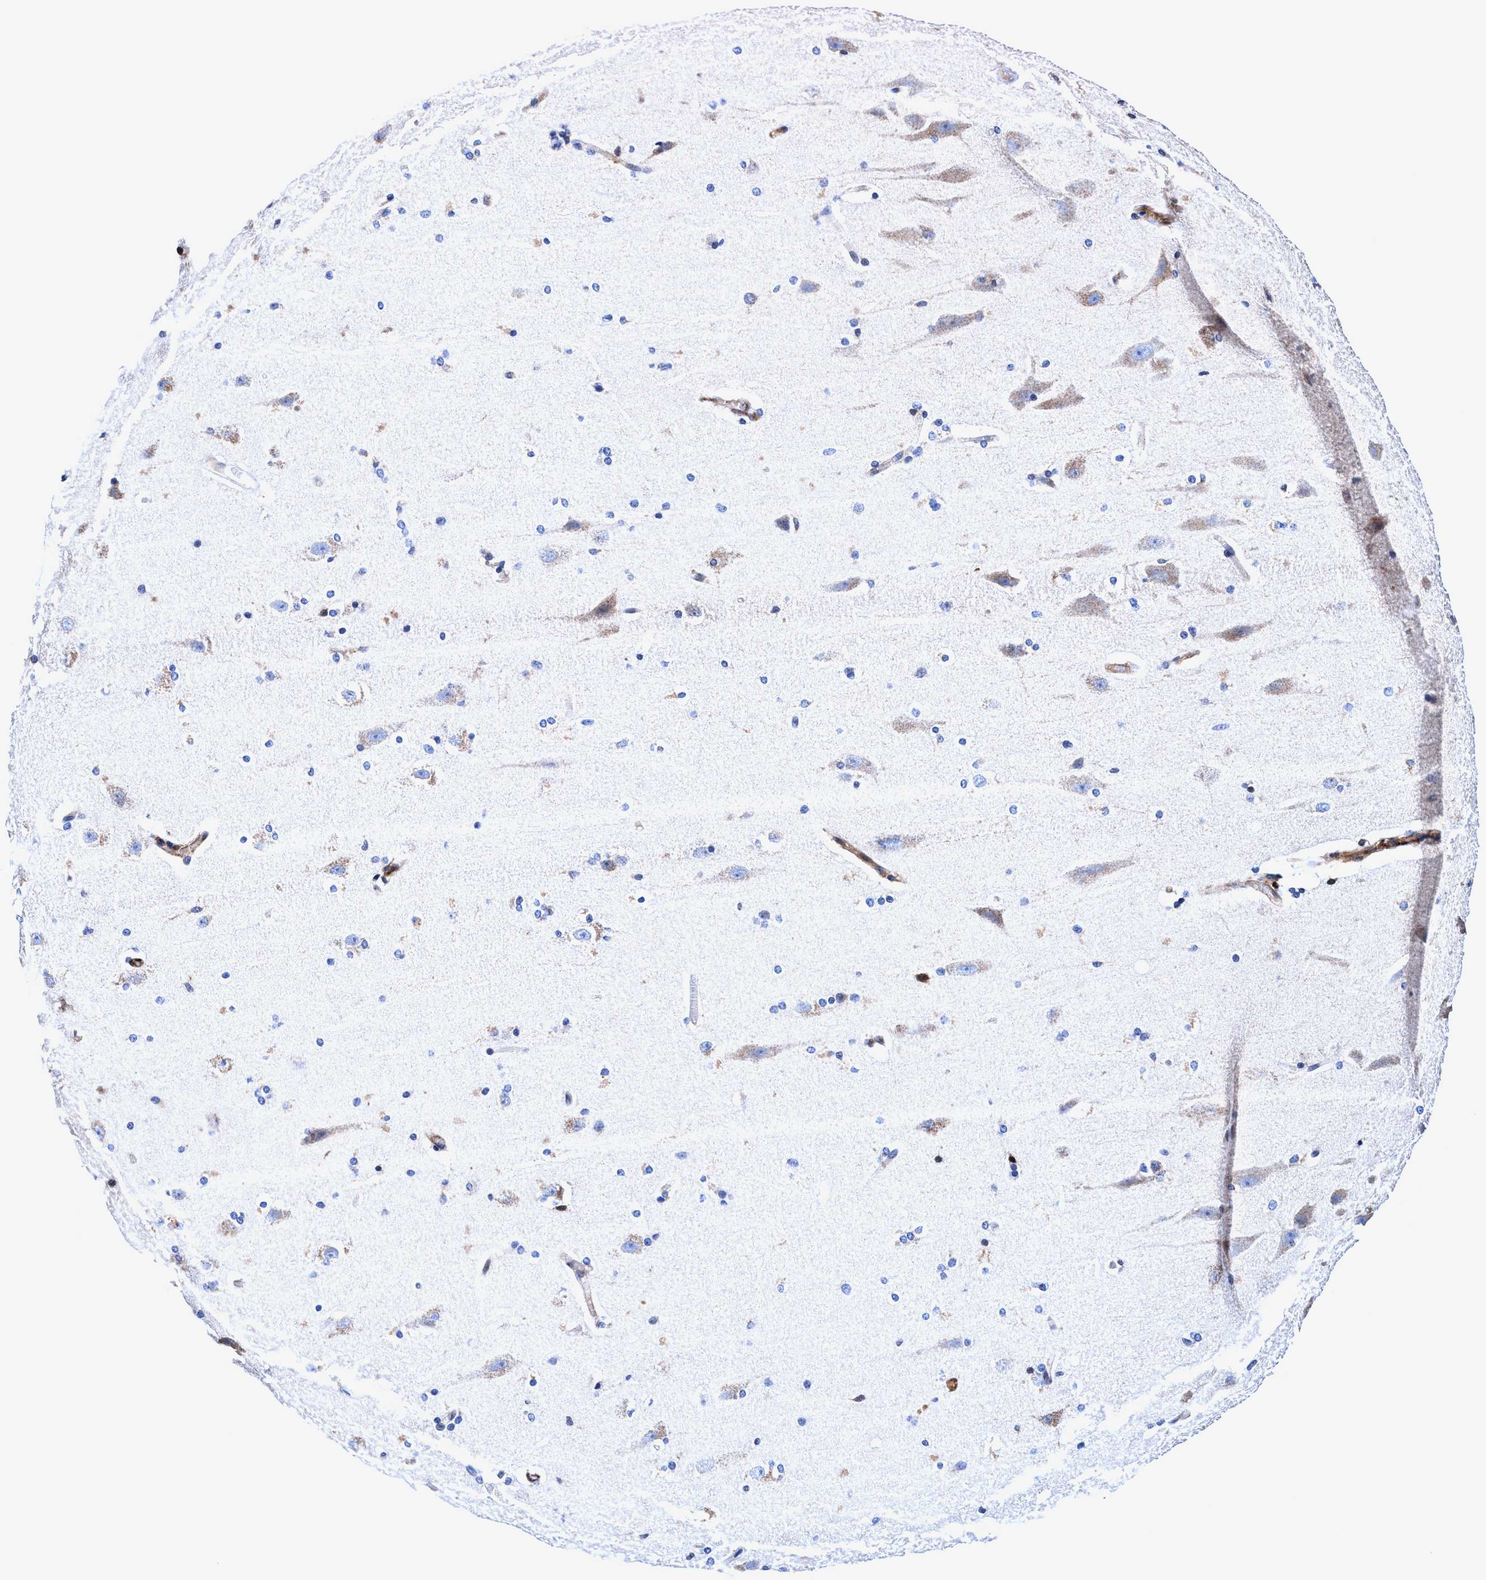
{"staining": {"intensity": "strong", "quantity": ">75%", "location": "cytoplasmic/membranous"}, "tissue": "cerebral cortex", "cell_type": "Endothelial cells", "image_type": "normal", "snomed": [{"axis": "morphology", "description": "Normal tissue, NOS"}, {"axis": "topography", "description": "Cerebral cortex"}, {"axis": "topography", "description": "Hippocampus"}], "caption": "Endothelial cells reveal high levels of strong cytoplasmic/membranous expression in about >75% of cells in benign human cerebral cortex. (brown staining indicates protein expression, while blue staining denotes nuclei).", "gene": "UBALD2", "patient": {"sex": "female", "age": 19}}